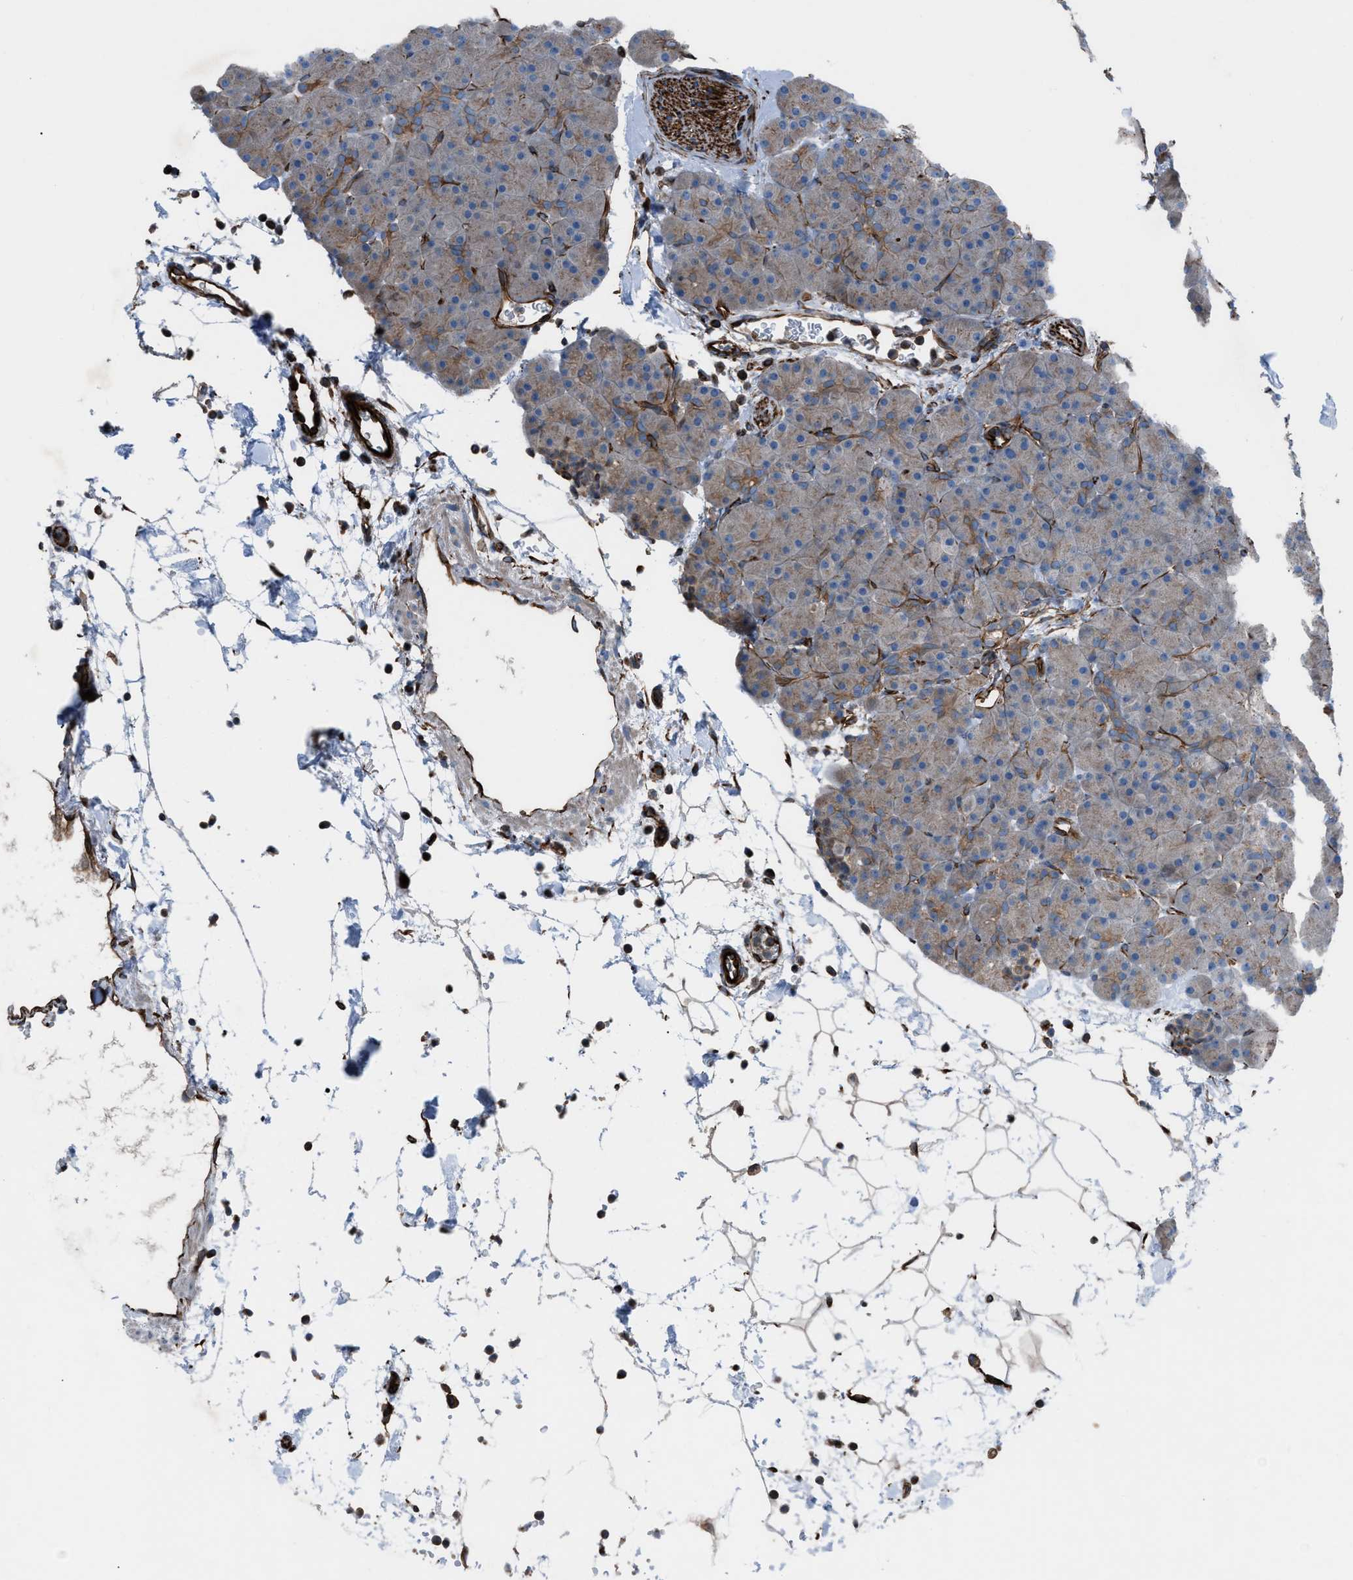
{"staining": {"intensity": "weak", "quantity": ">75%", "location": "cytoplasmic/membranous"}, "tissue": "pancreas", "cell_type": "Exocrine glandular cells", "image_type": "normal", "snomed": [{"axis": "morphology", "description": "Normal tissue, NOS"}, {"axis": "topography", "description": "Pancreas"}], "caption": "Protein expression analysis of benign pancreas shows weak cytoplasmic/membranous expression in approximately >75% of exocrine glandular cells.", "gene": "CABP7", "patient": {"sex": "male", "age": 66}}